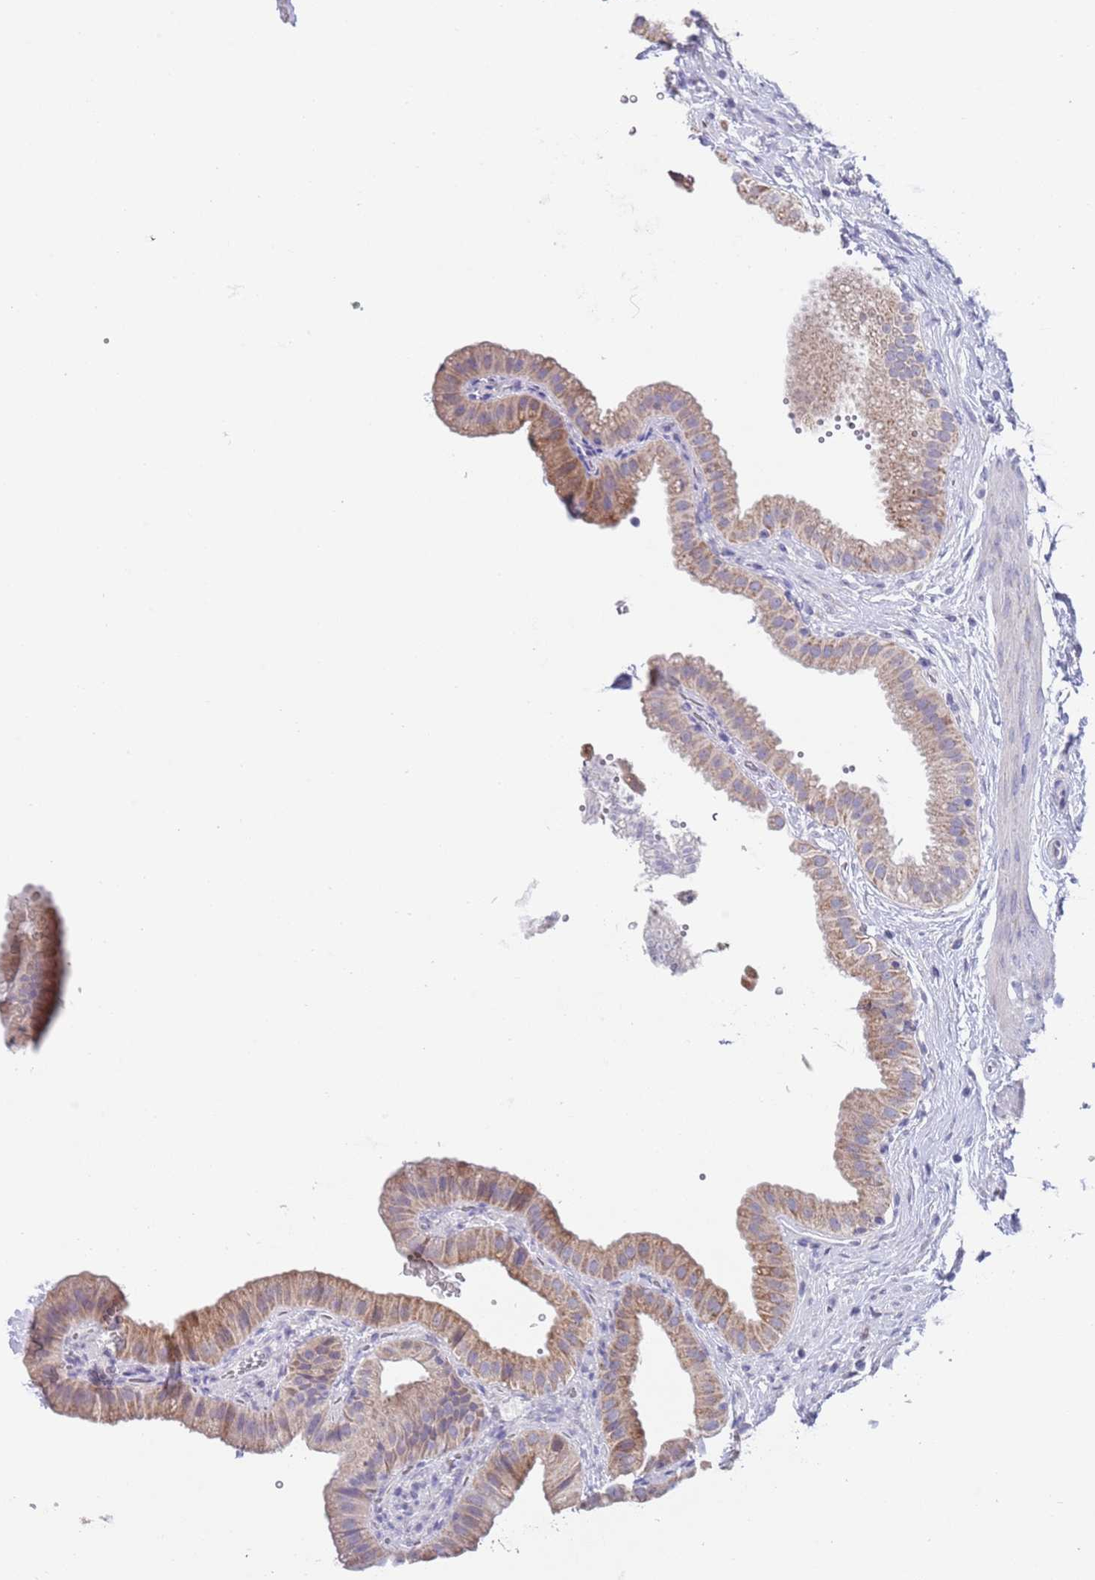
{"staining": {"intensity": "moderate", "quantity": "25%-75%", "location": "cytoplasmic/membranous"}, "tissue": "gallbladder", "cell_type": "Glandular cells", "image_type": "normal", "snomed": [{"axis": "morphology", "description": "Normal tissue, NOS"}, {"axis": "topography", "description": "Gallbladder"}], "caption": "Immunohistochemistry (DAB) staining of normal gallbladder exhibits moderate cytoplasmic/membranous protein positivity in about 25%-75% of glandular cells. (DAB IHC, brown staining for protein, blue staining for nuclei).", "gene": "SPIRE2", "patient": {"sex": "female", "age": 61}}